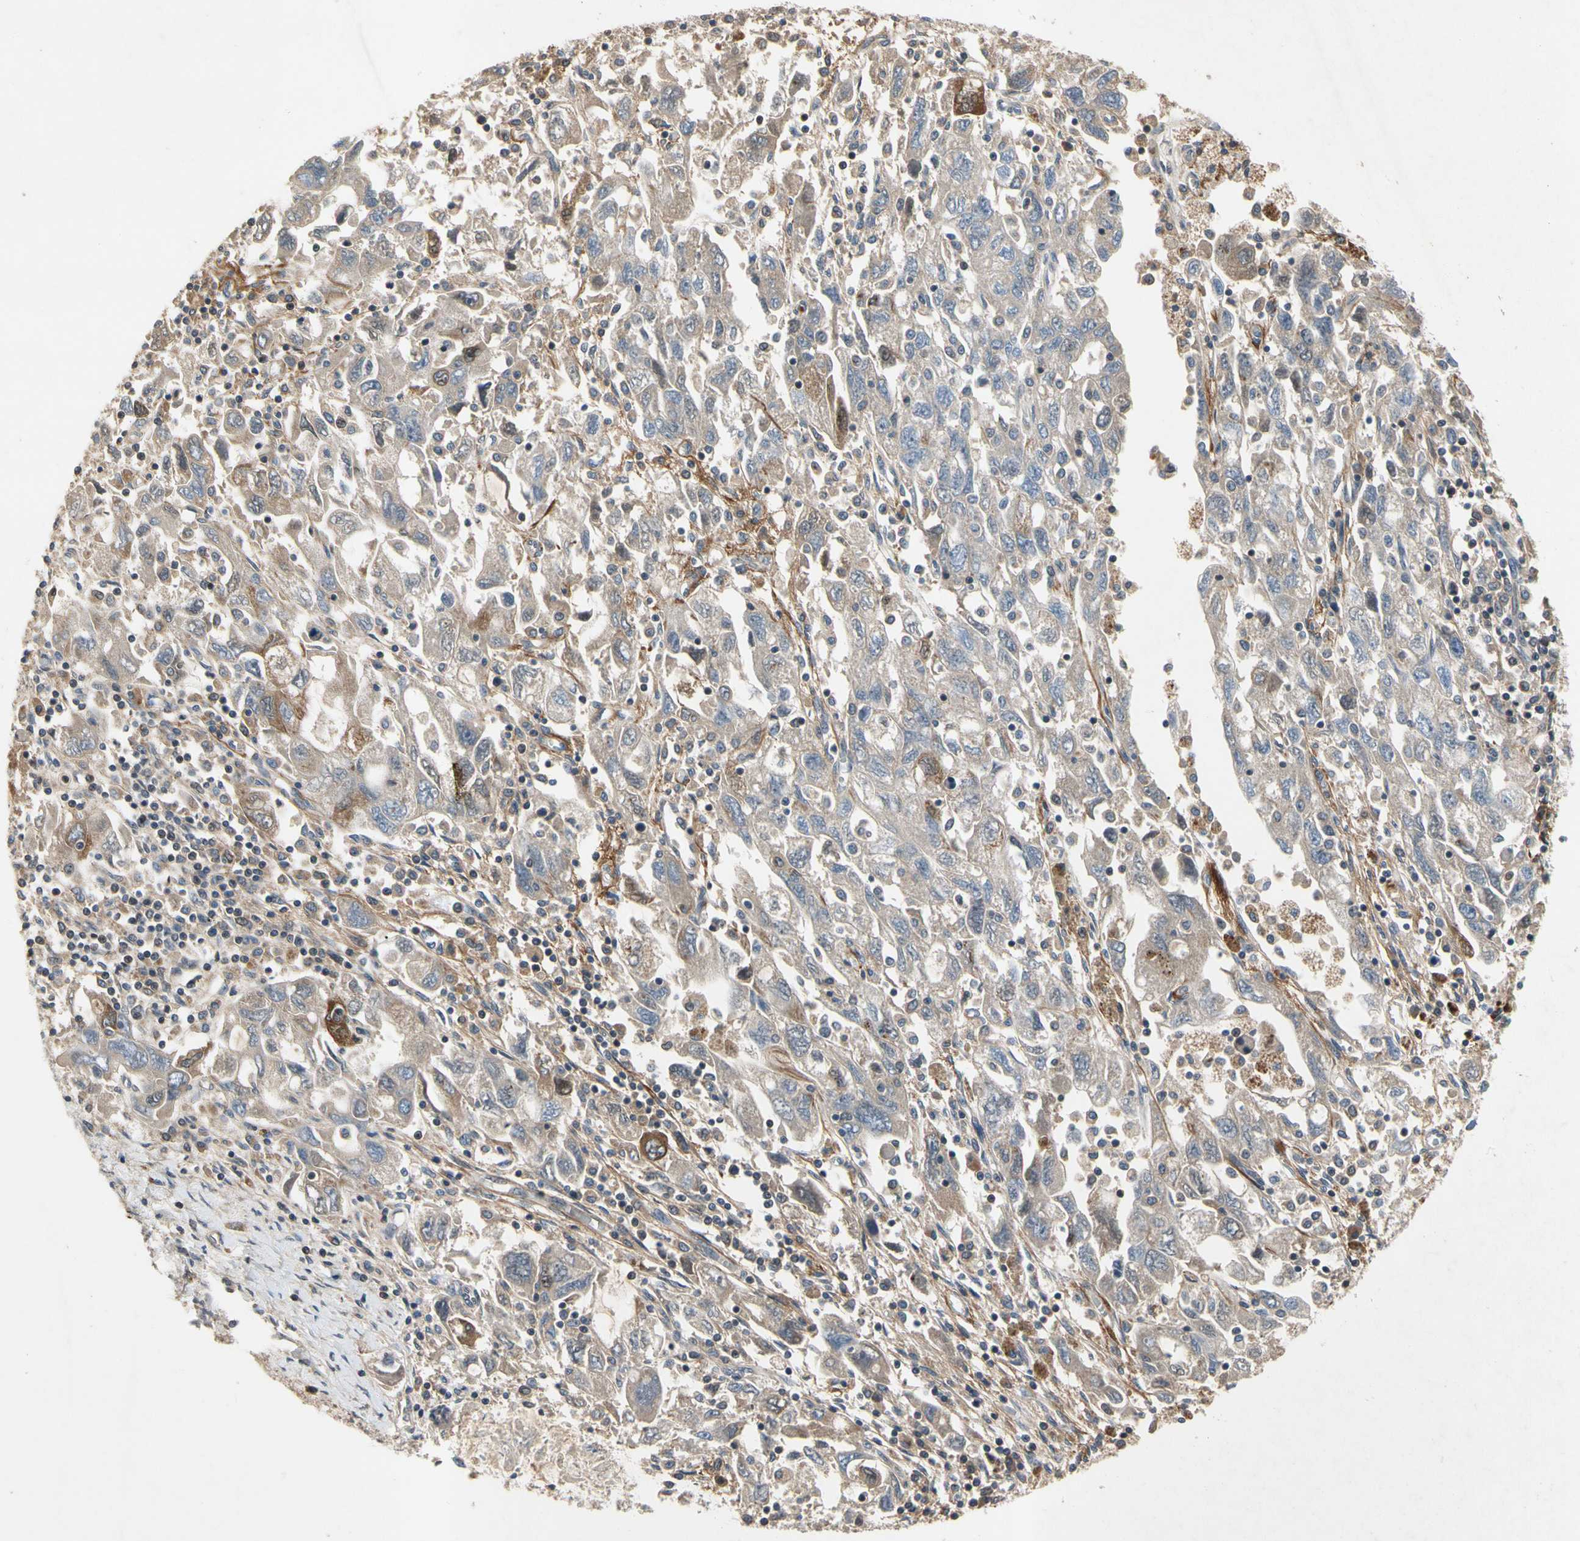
{"staining": {"intensity": "moderate", "quantity": "<25%", "location": "cytoplasmic/membranous"}, "tissue": "ovarian cancer", "cell_type": "Tumor cells", "image_type": "cancer", "snomed": [{"axis": "morphology", "description": "Carcinoma, NOS"}, {"axis": "morphology", "description": "Cystadenocarcinoma, serous, NOS"}, {"axis": "topography", "description": "Ovary"}], "caption": "Tumor cells reveal low levels of moderate cytoplasmic/membranous positivity in about <25% of cells in ovarian carcinoma.", "gene": "CRTAC1", "patient": {"sex": "female", "age": 69}}